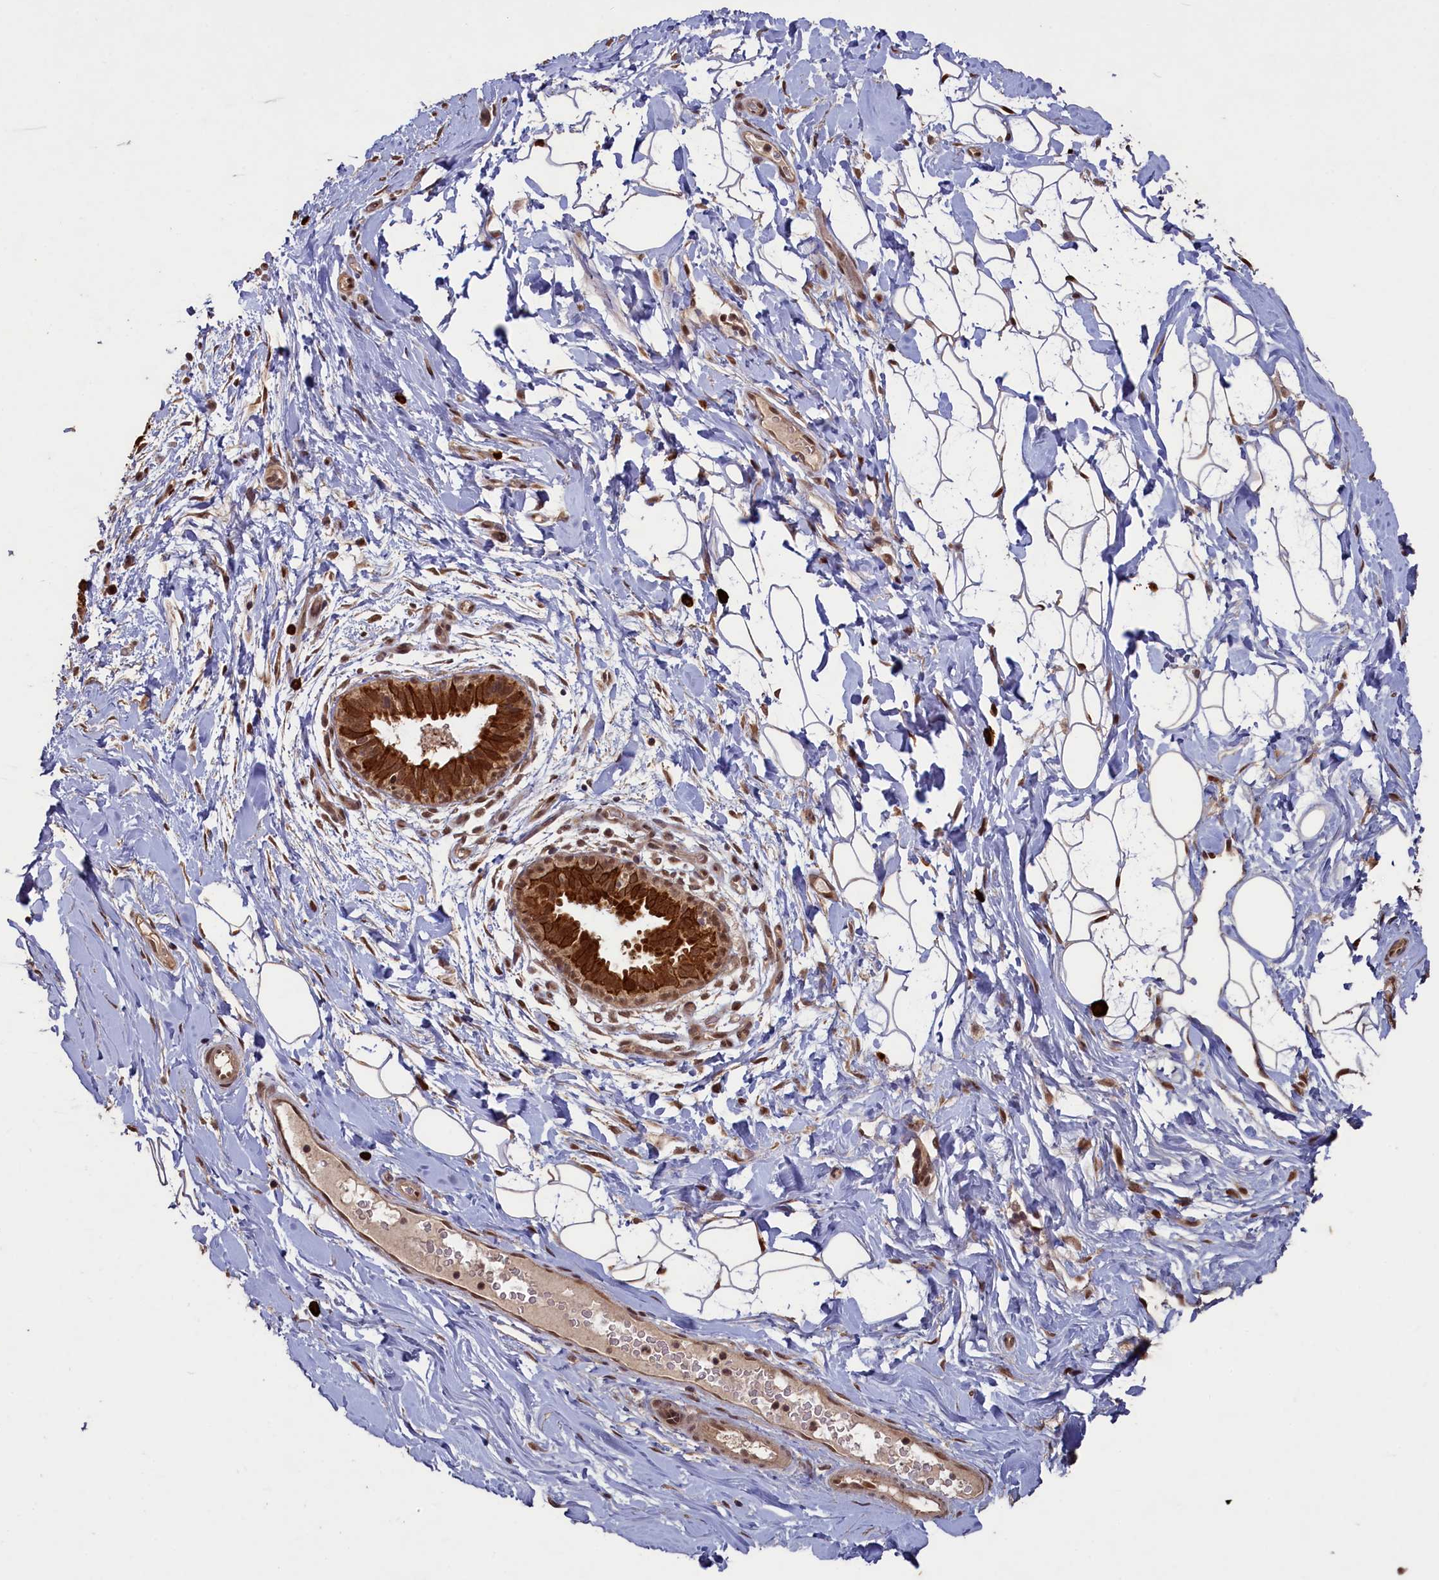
{"staining": {"intensity": "moderate", "quantity": "25%-75%", "location": "cytoplasmic/membranous,nuclear"}, "tissue": "adipose tissue", "cell_type": "Adipocytes", "image_type": "normal", "snomed": [{"axis": "morphology", "description": "Normal tissue, NOS"}, {"axis": "topography", "description": "Breast"}], "caption": "Immunohistochemistry of normal human adipose tissue demonstrates medium levels of moderate cytoplasmic/membranous,nuclear positivity in about 25%-75% of adipocytes. The staining is performed using DAB (3,3'-diaminobenzidine) brown chromogen to label protein expression. The nuclei are counter-stained blue using hematoxylin.", "gene": "NAE1", "patient": {"sex": "female", "age": 26}}